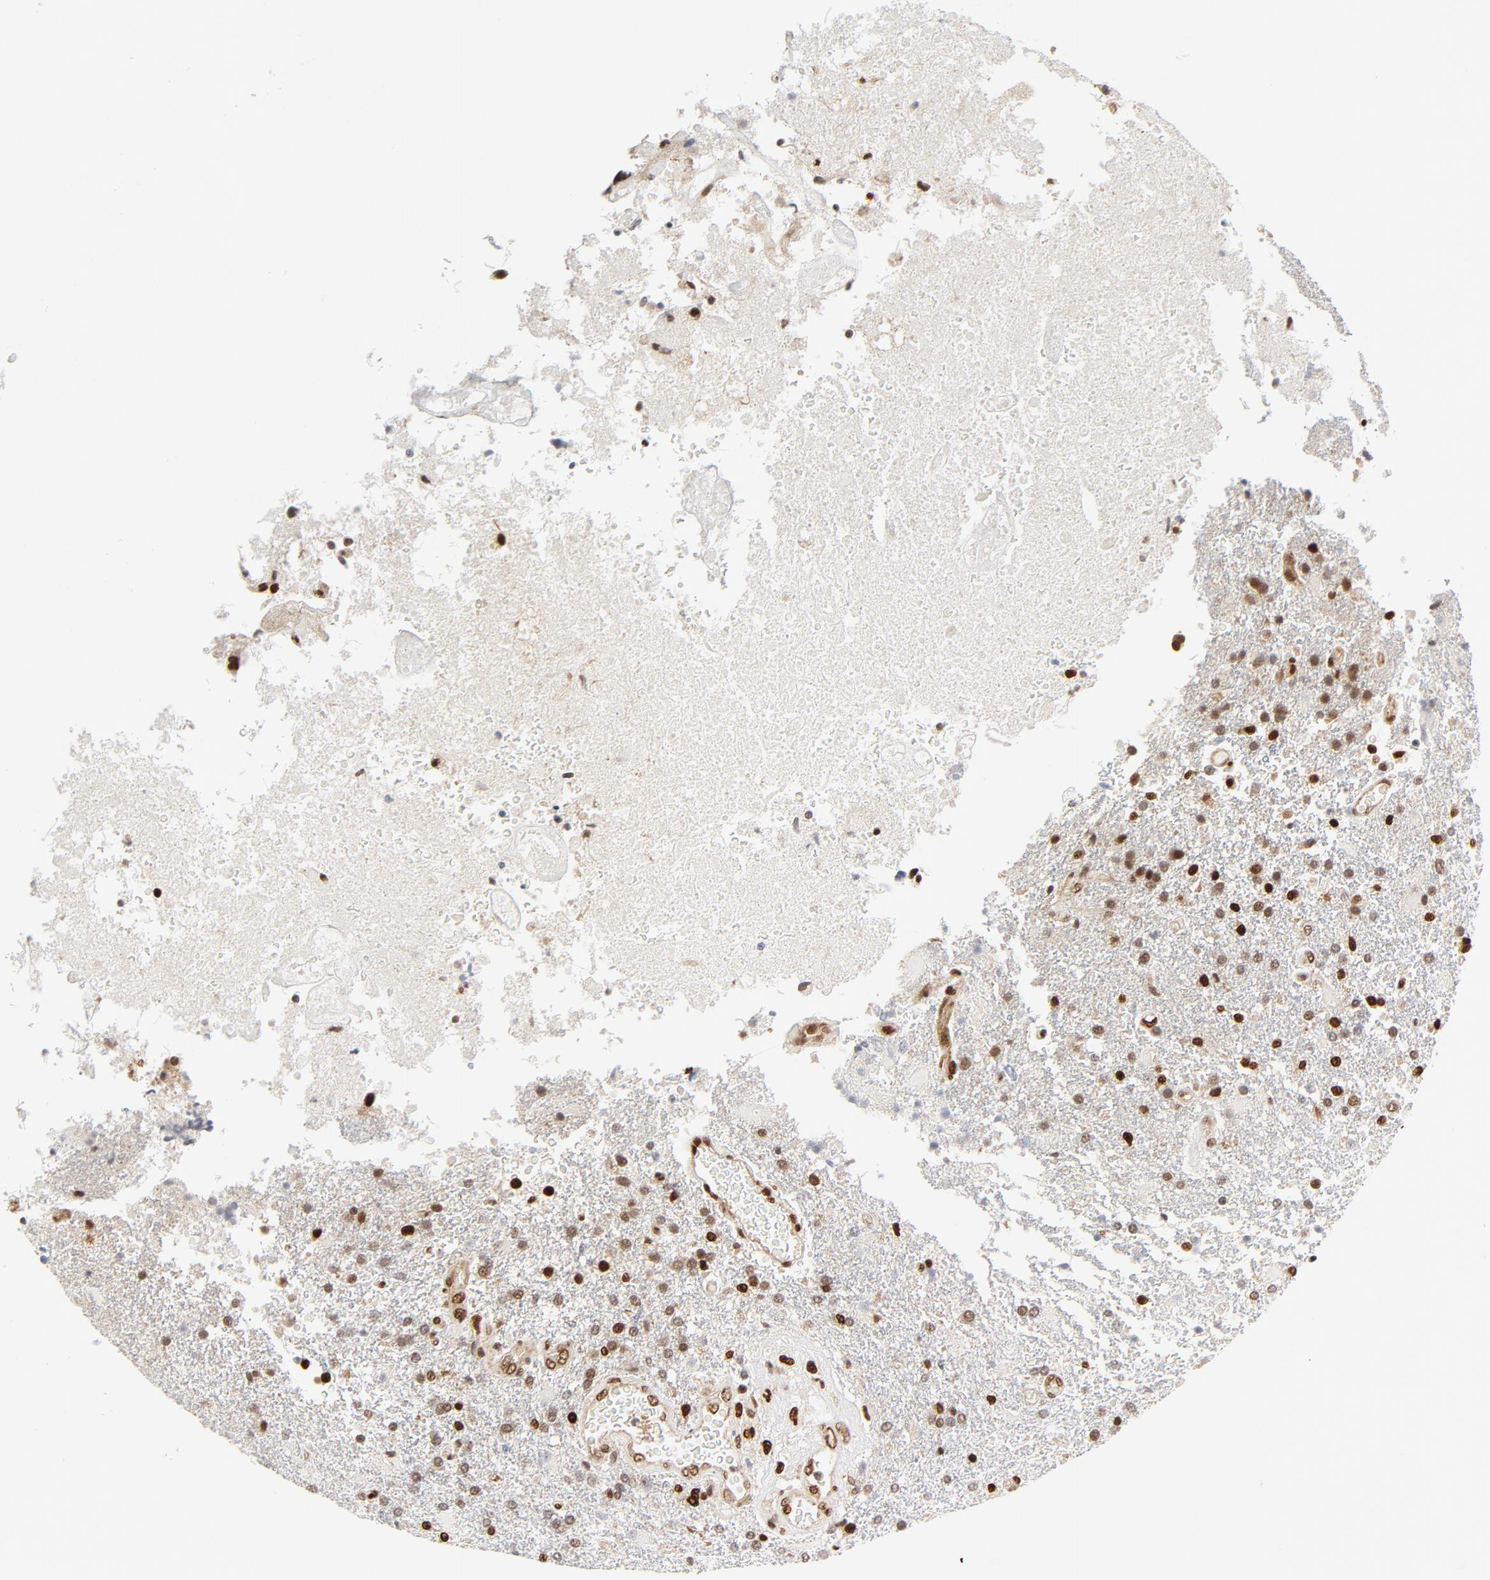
{"staining": {"intensity": "moderate", "quantity": "25%-75%", "location": "nuclear"}, "tissue": "glioma", "cell_type": "Tumor cells", "image_type": "cancer", "snomed": [{"axis": "morphology", "description": "Glioma, malignant, High grade"}, {"axis": "topography", "description": "Cerebral cortex"}], "caption": "A photomicrograph of malignant high-grade glioma stained for a protein displays moderate nuclear brown staining in tumor cells.", "gene": "MEF2A", "patient": {"sex": "male", "age": 79}}